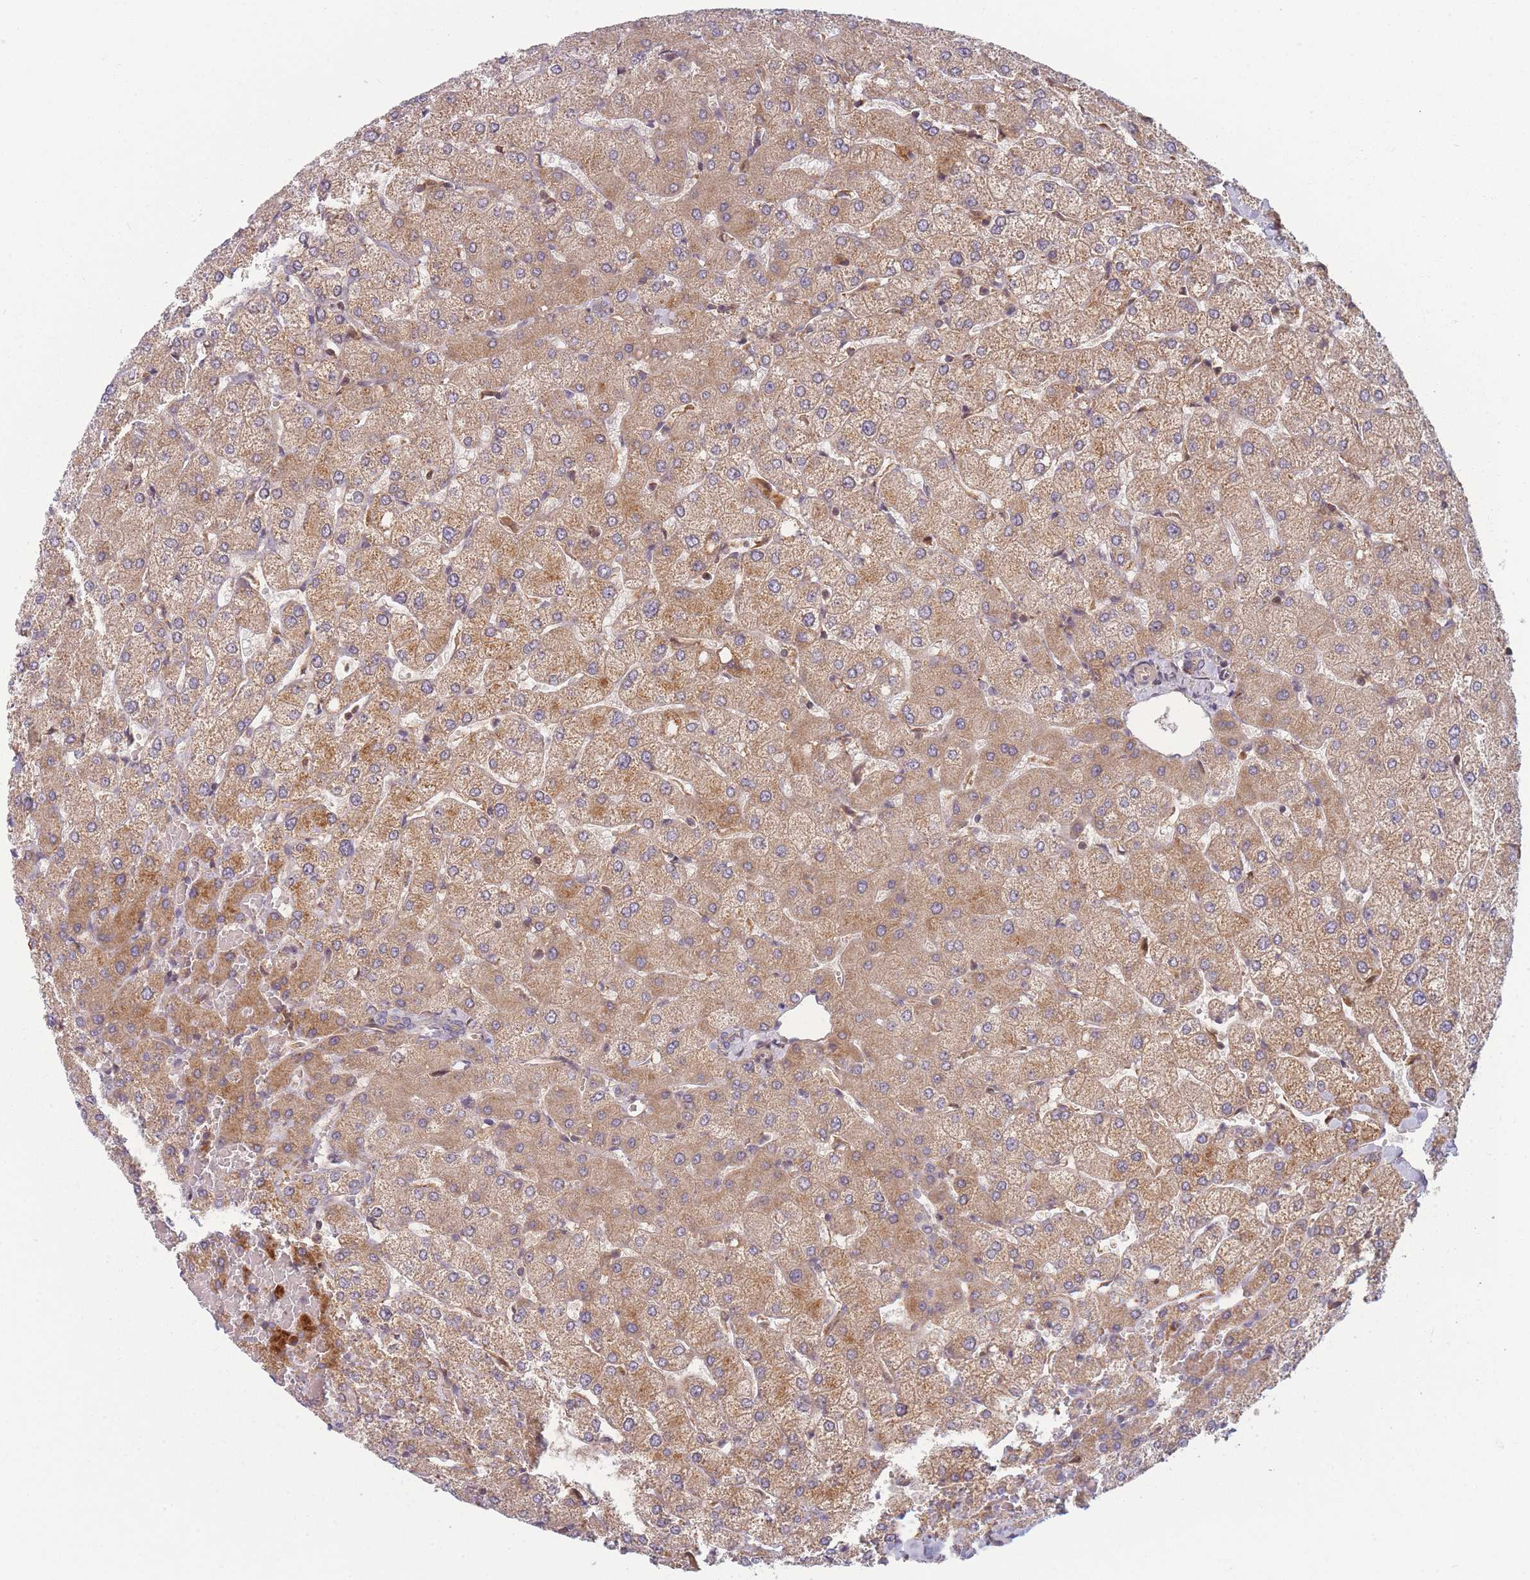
{"staining": {"intensity": "weak", "quantity": "<25%", "location": "cytoplasmic/membranous"}, "tissue": "liver", "cell_type": "Cholangiocytes", "image_type": "normal", "snomed": [{"axis": "morphology", "description": "Normal tissue, NOS"}, {"axis": "topography", "description": "Liver"}], "caption": "Liver stained for a protein using immunohistochemistry (IHC) shows no expression cholangiocytes.", "gene": "FAM153A", "patient": {"sex": "female", "age": 54}}